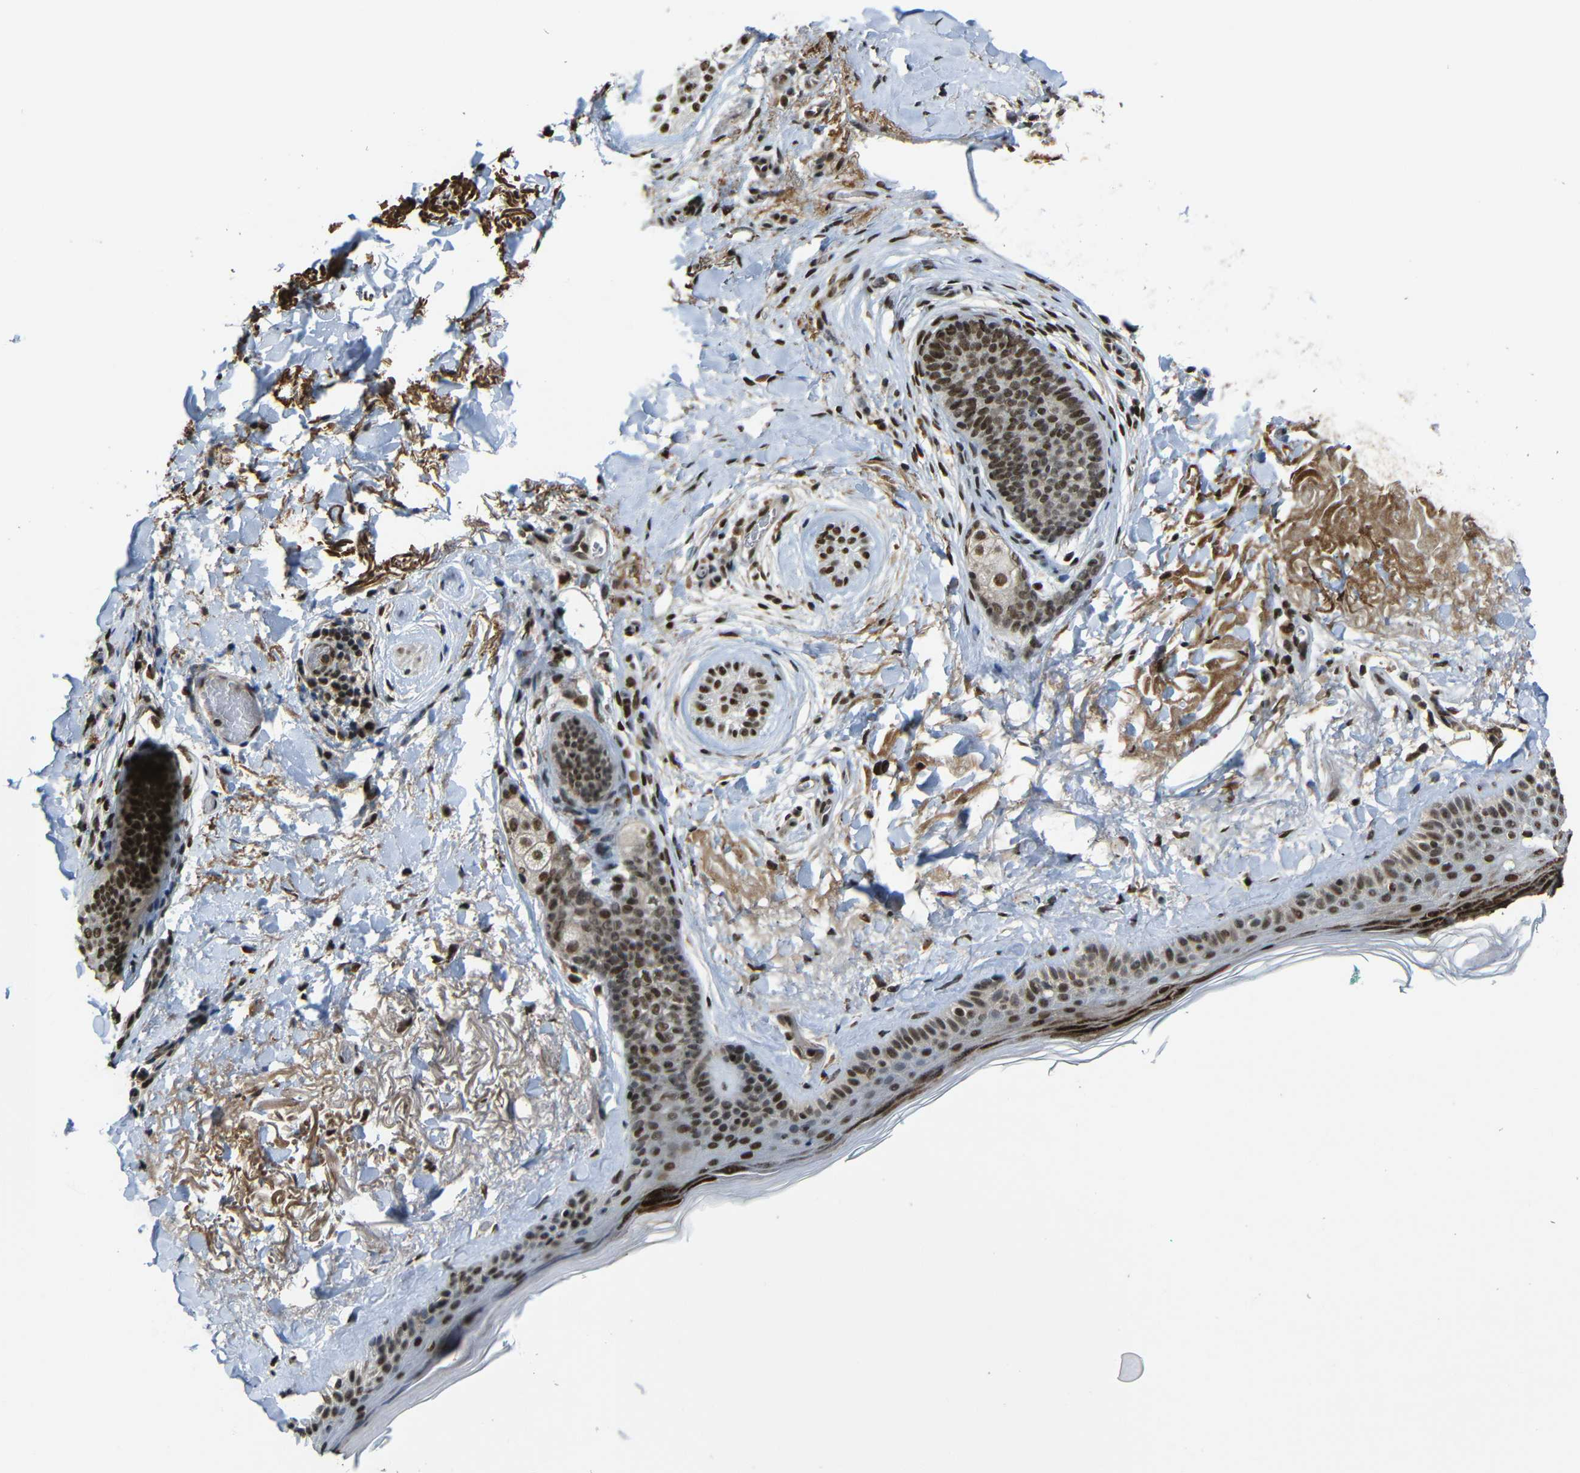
{"staining": {"intensity": "moderate", "quantity": ">75%", "location": "cytoplasmic/membranous,nuclear"}, "tissue": "skin cancer", "cell_type": "Tumor cells", "image_type": "cancer", "snomed": [{"axis": "morphology", "description": "Normal tissue, NOS"}, {"axis": "morphology", "description": "Basal cell carcinoma"}, {"axis": "topography", "description": "Skin"}], "caption": "Immunohistochemistry of human basal cell carcinoma (skin) demonstrates medium levels of moderate cytoplasmic/membranous and nuclear staining in approximately >75% of tumor cells.", "gene": "TCF7L2", "patient": {"sex": "female", "age": 71}}